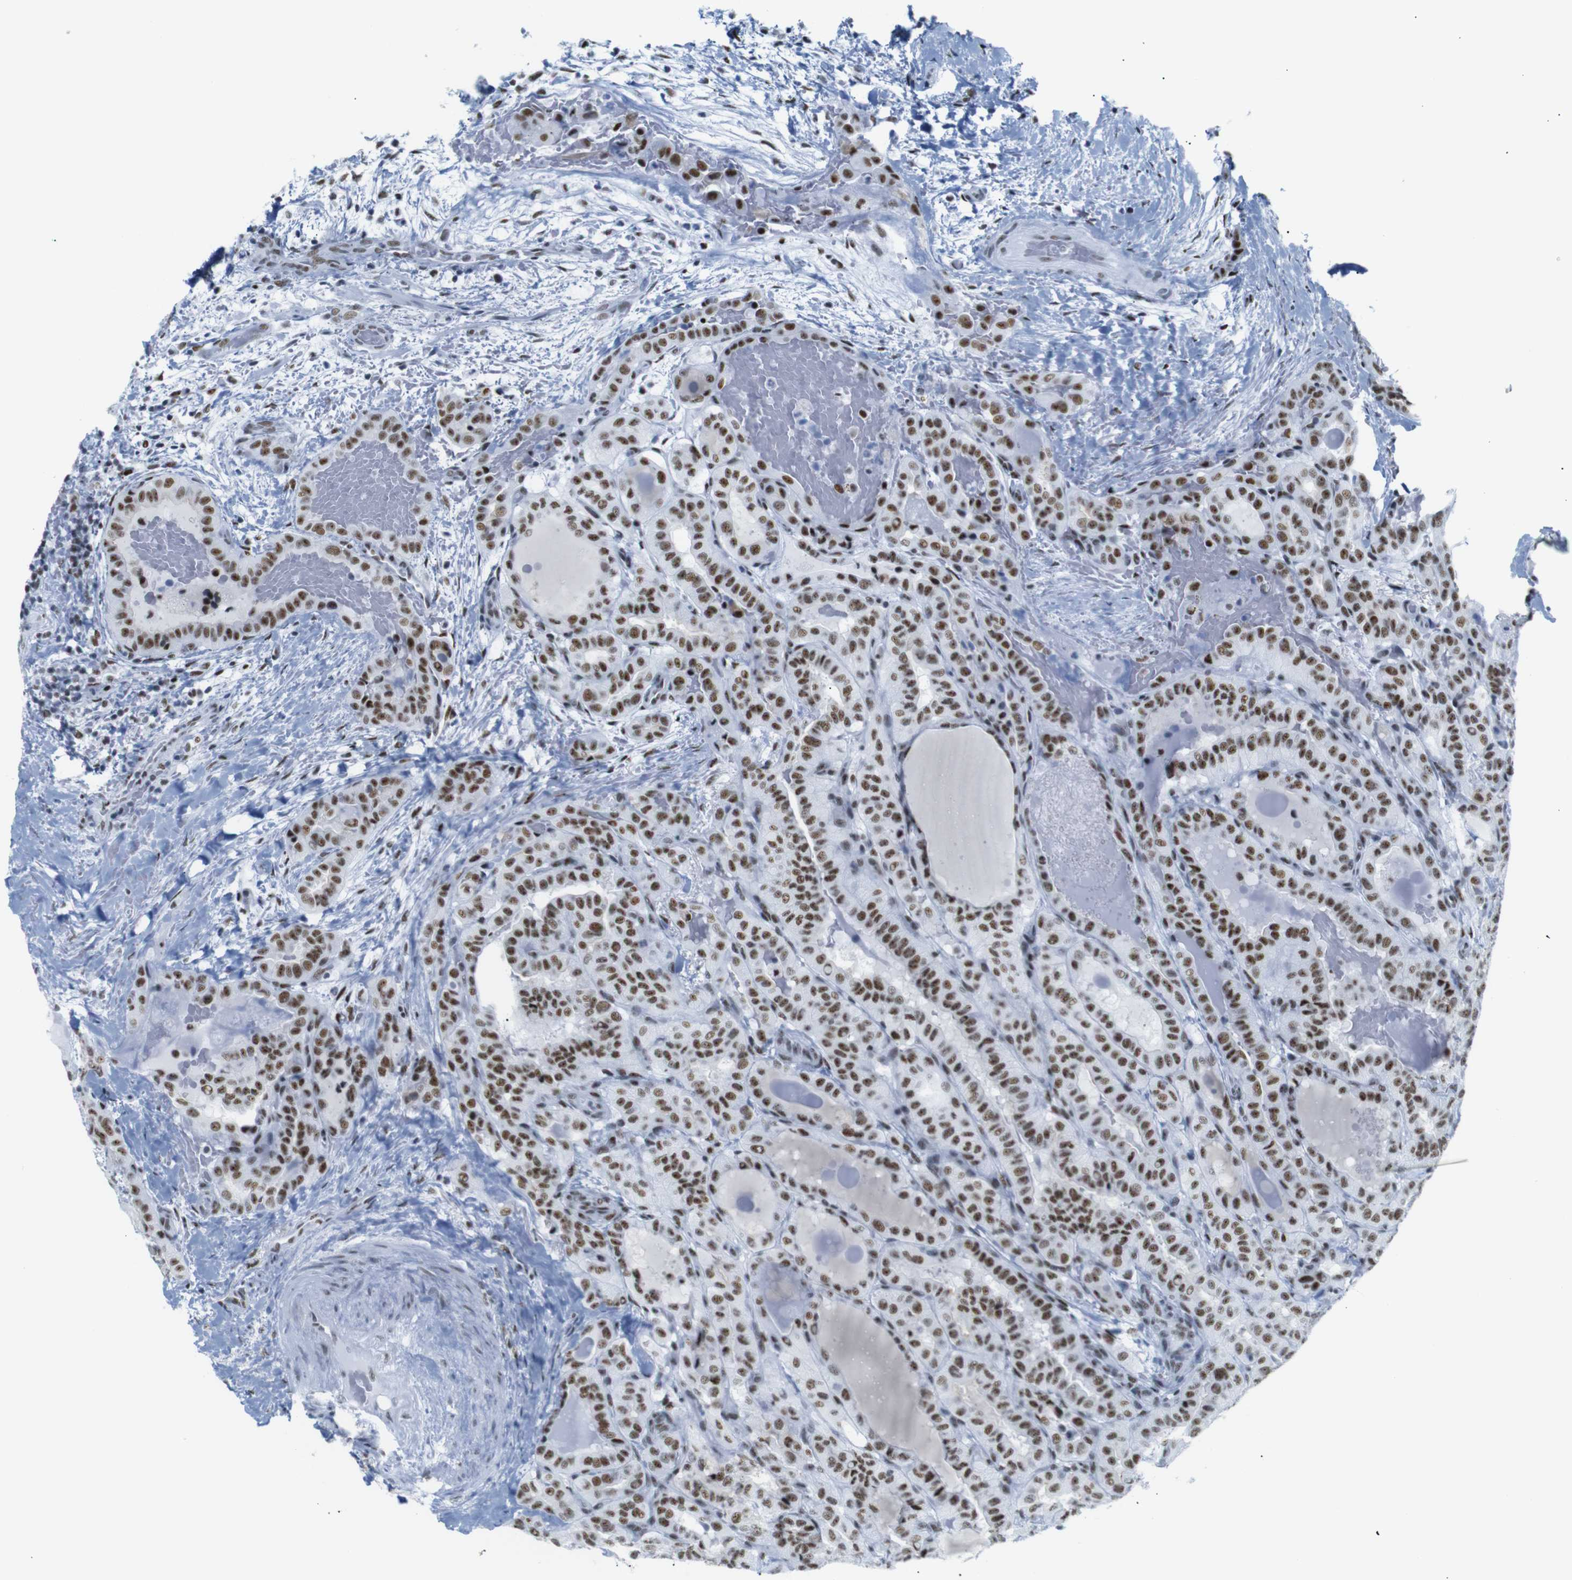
{"staining": {"intensity": "moderate", "quantity": ">75%", "location": "nuclear"}, "tissue": "thyroid cancer", "cell_type": "Tumor cells", "image_type": "cancer", "snomed": [{"axis": "morphology", "description": "Papillary adenocarcinoma, NOS"}, {"axis": "topography", "description": "Thyroid gland"}], "caption": "Tumor cells show moderate nuclear expression in approximately >75% of cells in papillary adenocarcinoma (thyroid). (IHC, brightfield microscopy, high magnification).", "gene": "TRA2B", "patient": {"sex": "male", "age": 77}}